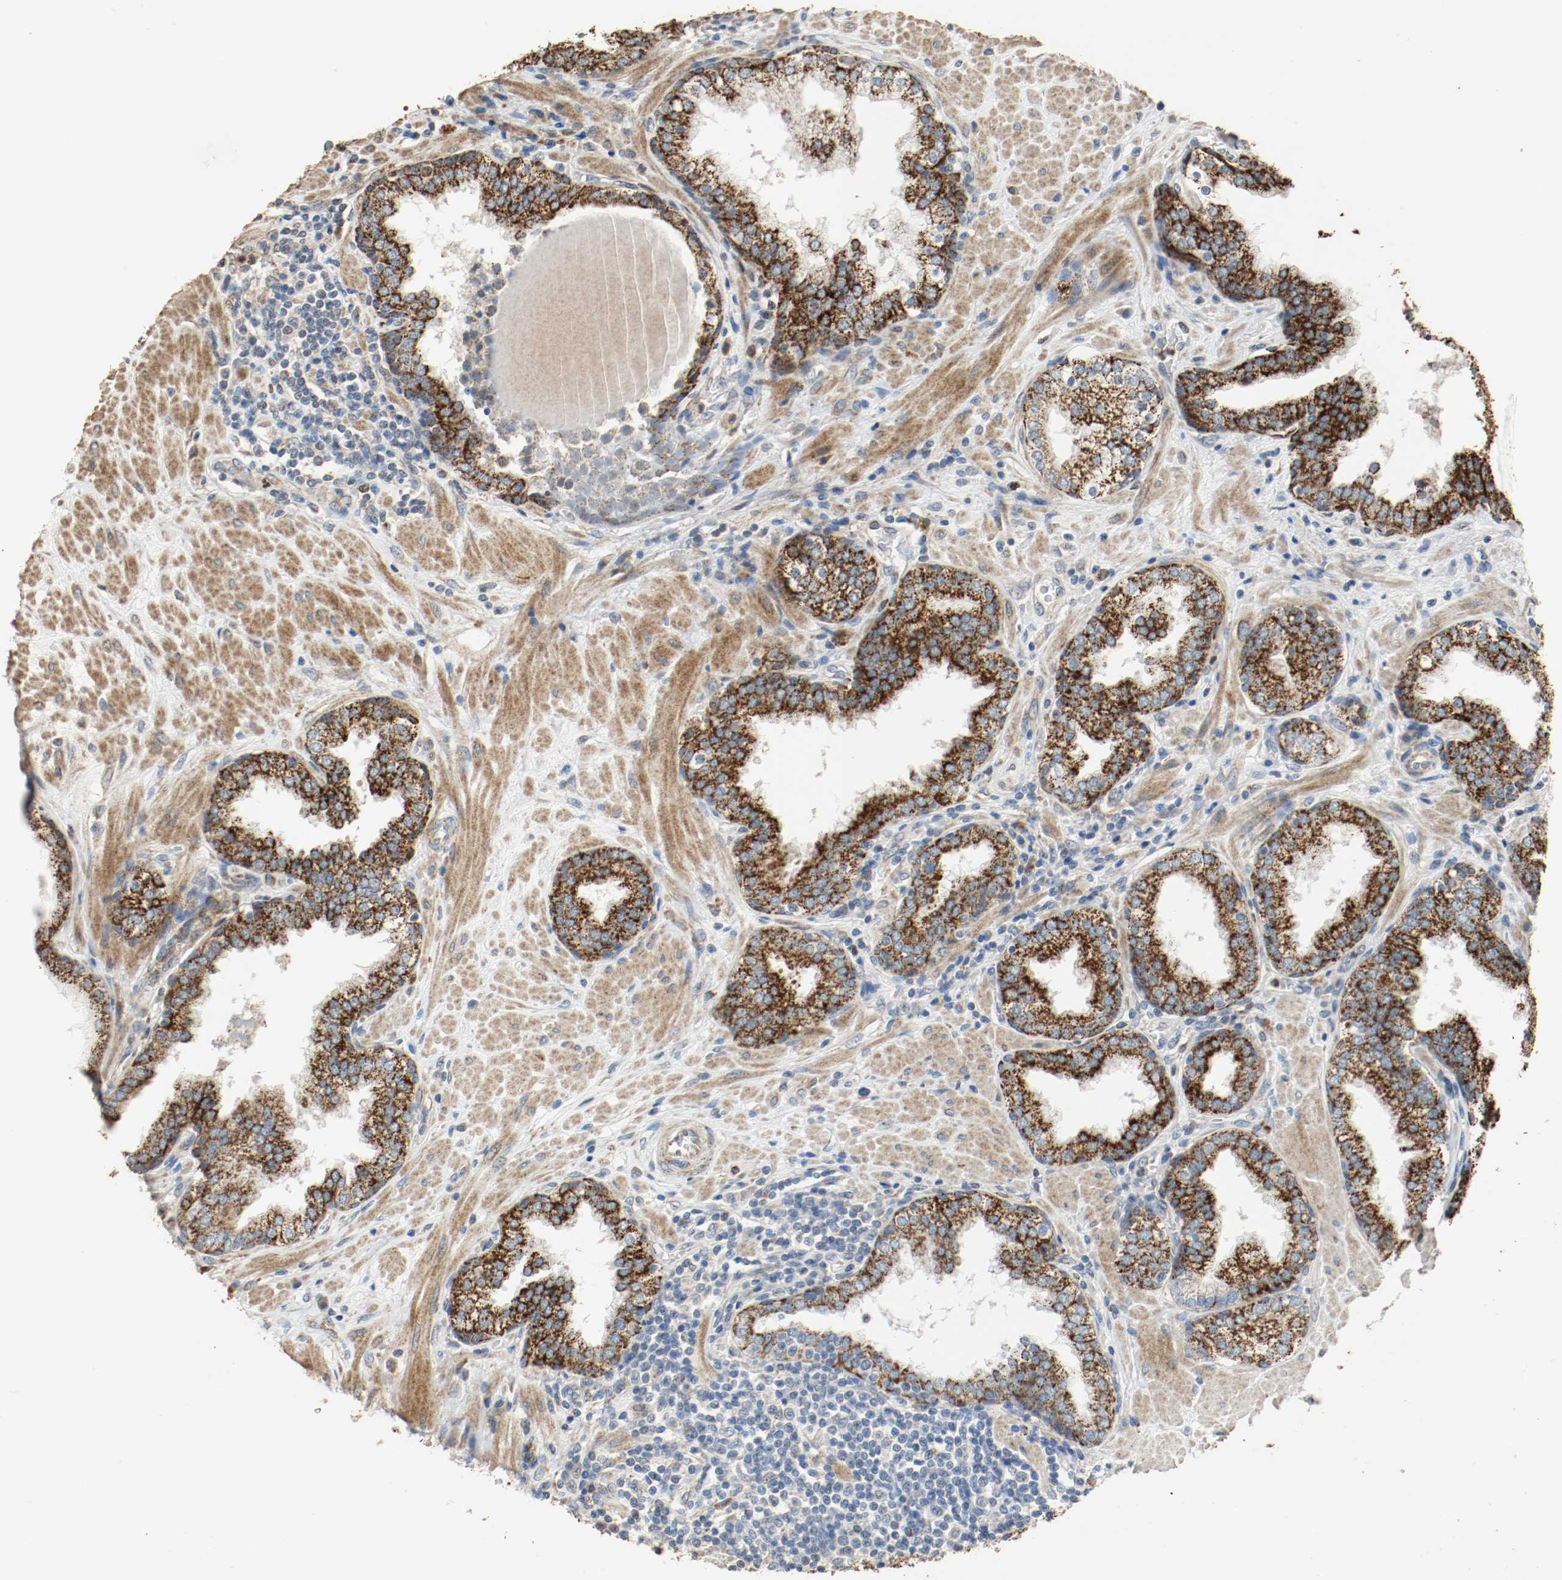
{"staining": {"intensity": "strong", "quantity": ">75%", "location": "cytoplasmic/membranous"}, "tissue": "prostate", "cell_type": "Glandular cells", "image_type": "normal", "snomed": [{"axis": "morphology", "description": "Normal tissue, NOS"}, {"axis": "topography", "description": "Prostate"}], "caption": "About >75% of glandular cells in unremarkable prostate show strong cytoplasmic/membranous protein staining as visualized by brown immunohistochemical staining.", "gene": "ALDH4A1", "patient": {"sex": "male", "age": 51}}